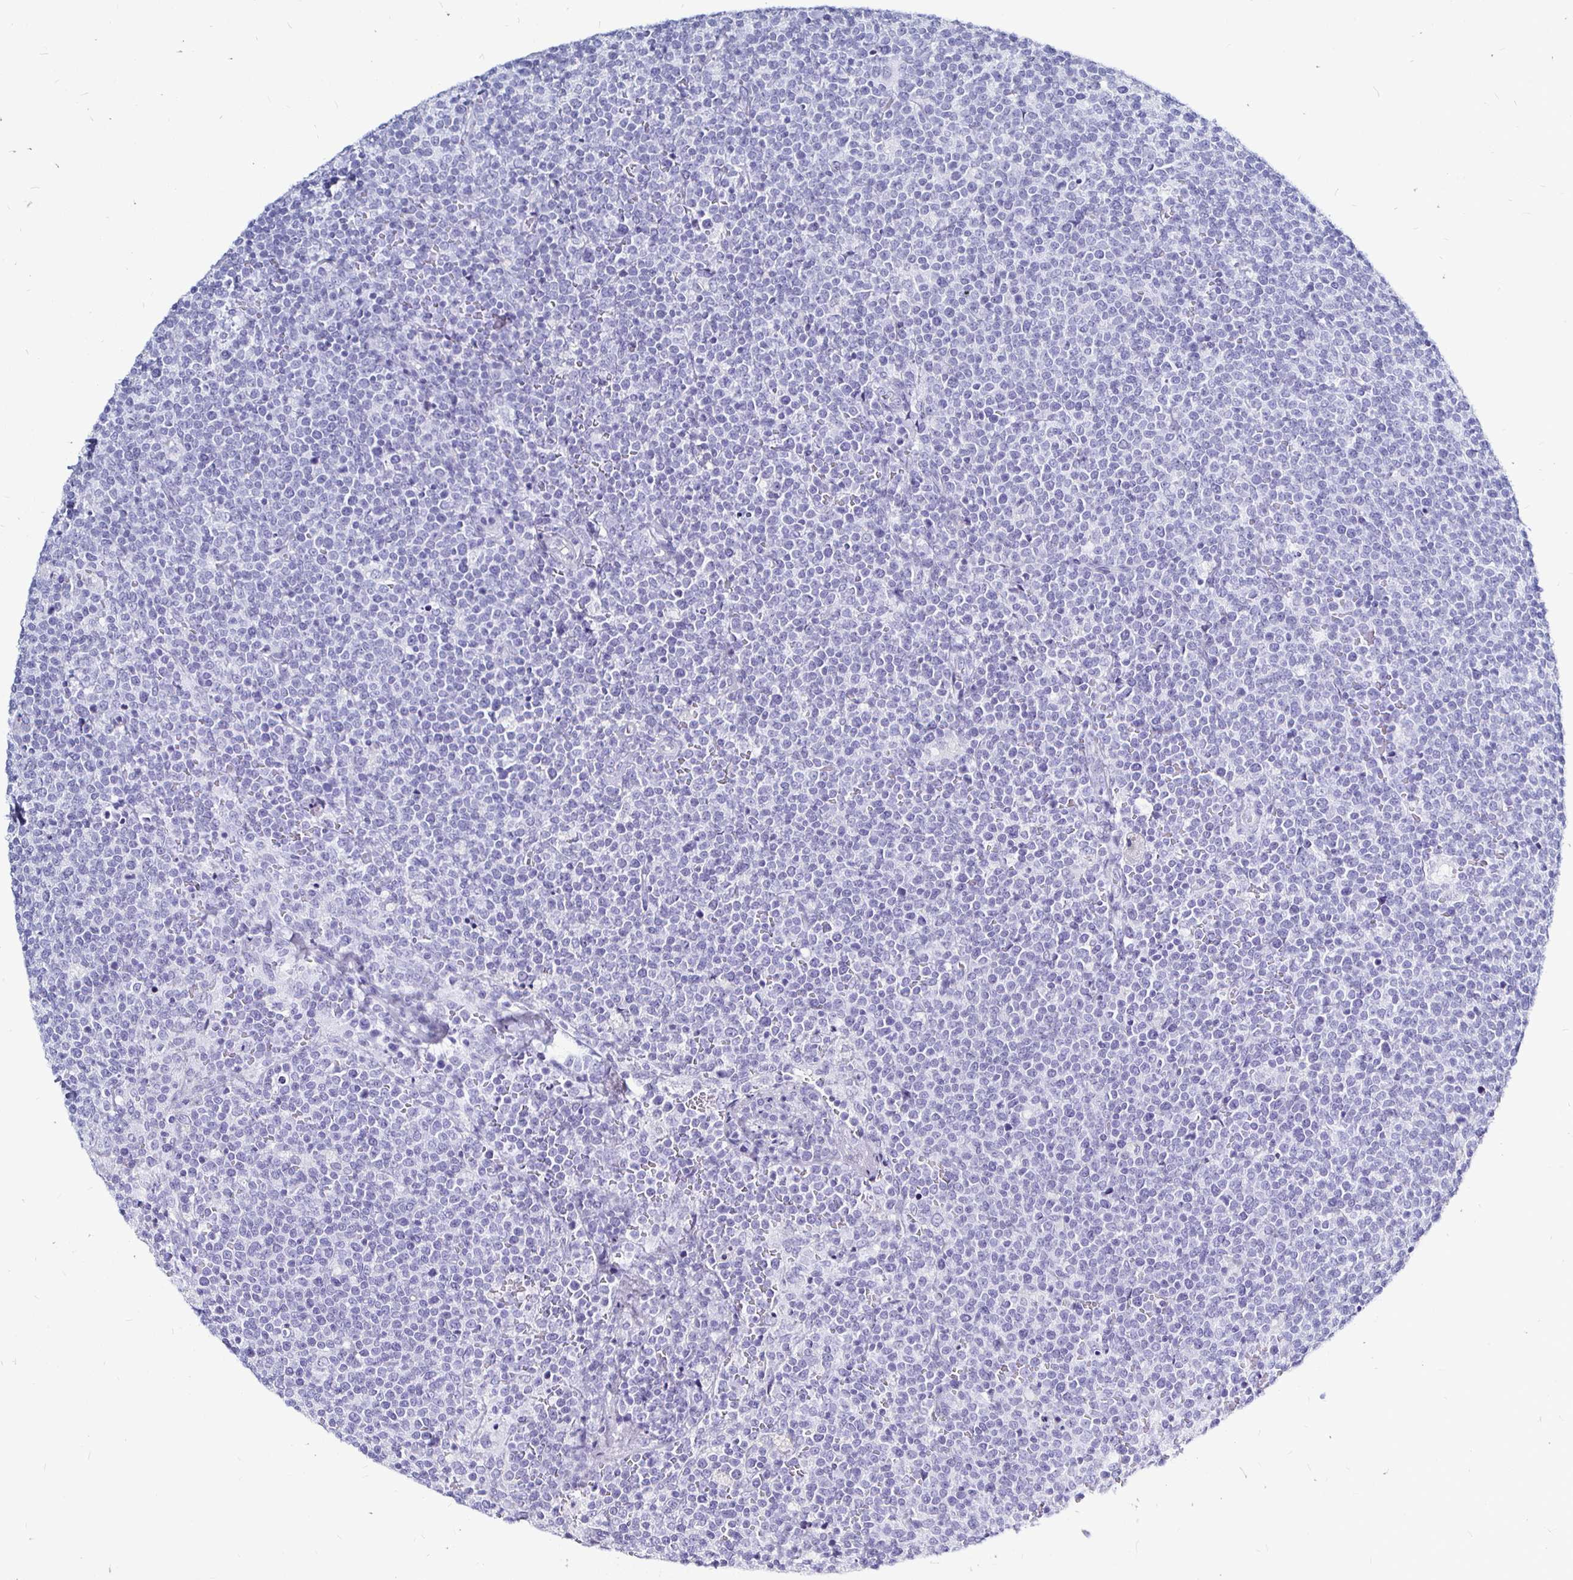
{"staining": {"intensity": "negative", "quantity": "none", "location": "none"}, "tissue": "lymphoma", "cell_type": "Tumor cells", "image_type": "cancer", "snomed": [{"axis": "morphology", "description": "Malignant lymphoma, non-Hodgkin's type, High grade"}, {"axis": "topography", "description": "Lymph node"}], "caption": "Tumor cells are negative for brown protein staining in lymphoma. (DAB immunohistochemistry with hematoxylin counter stain).", "gene": "LUZP4", "patient": {"sex": "male", "age": 61}}